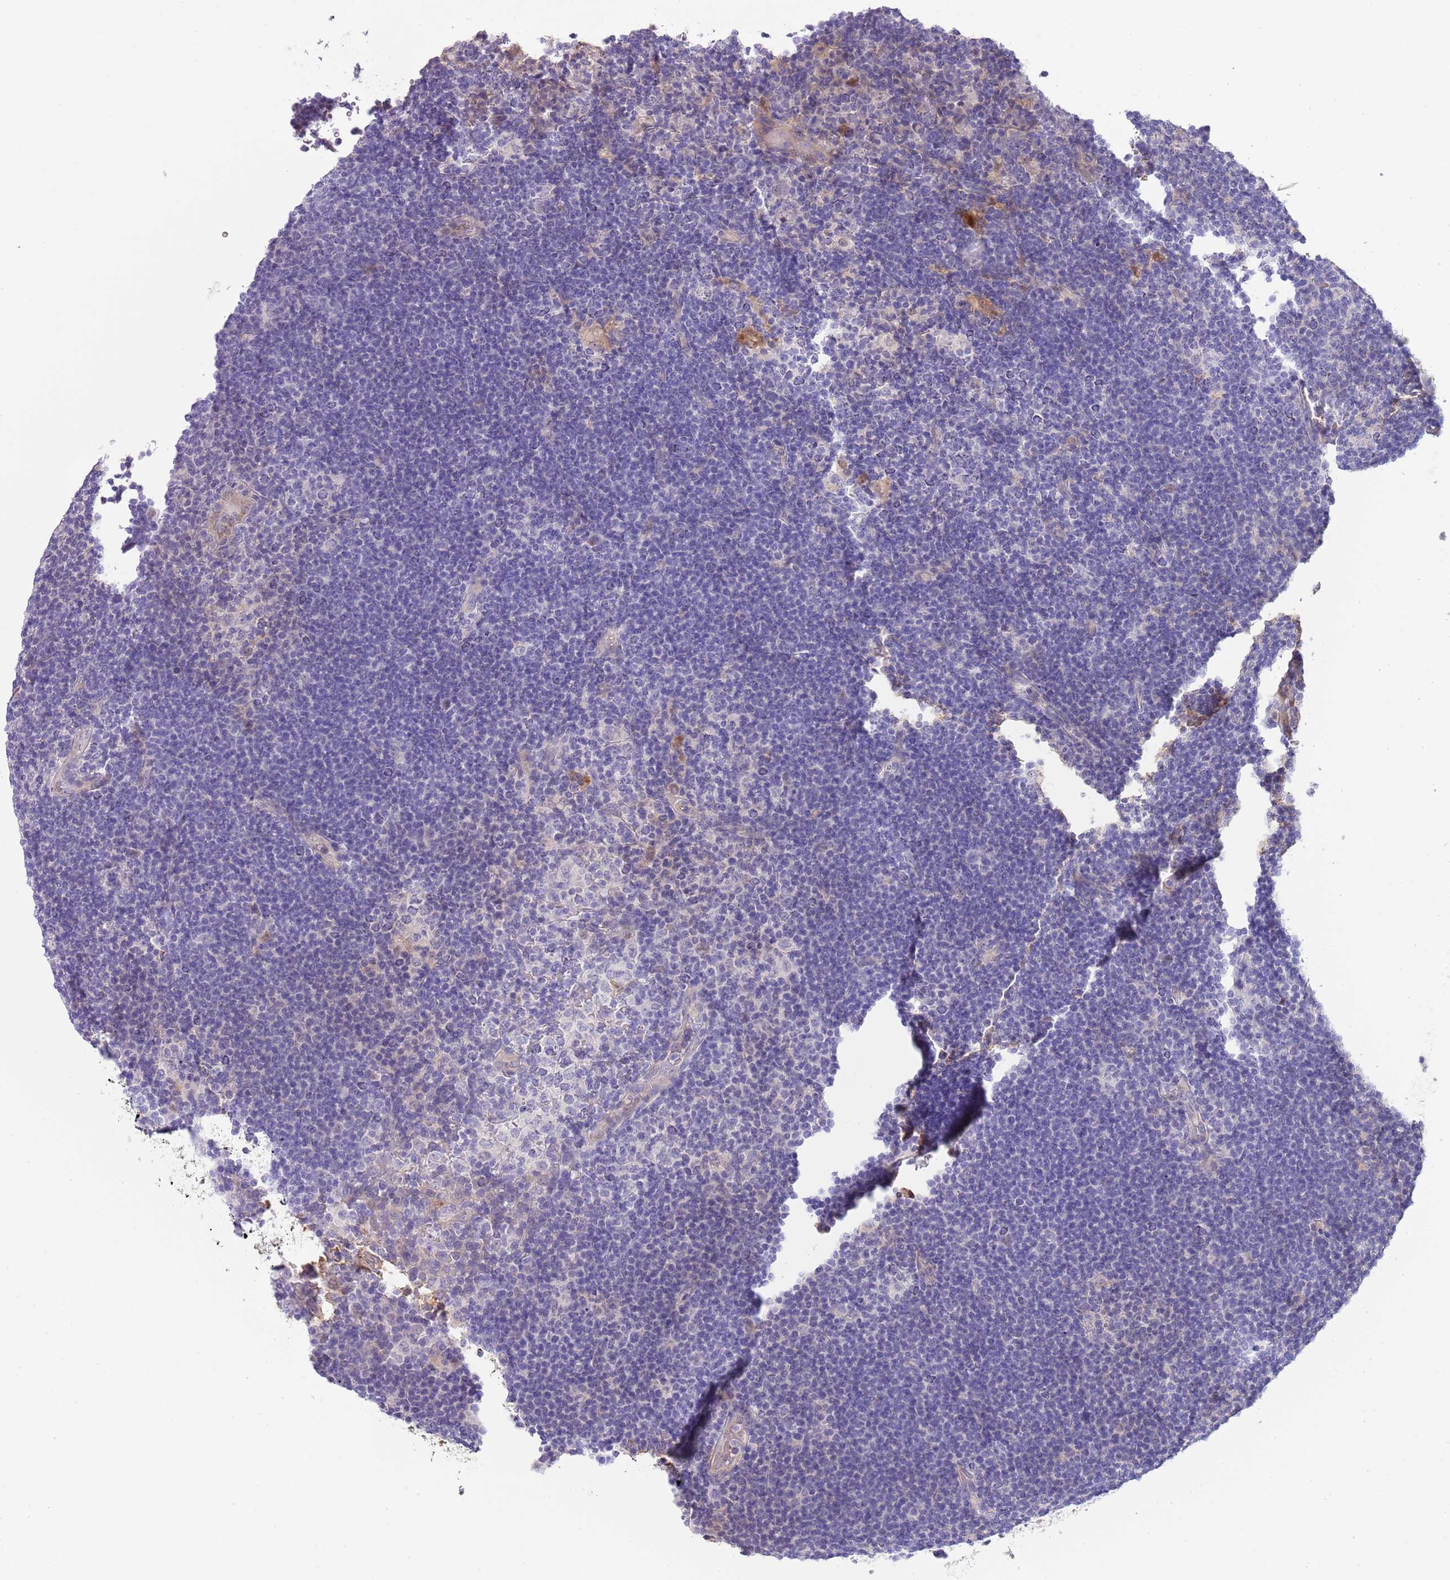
{"staining": {"intensity": "negative", "quantity": "none", "location": "none"}, "tissue": "lymphoma", "cell_type": "Tumor cells", "image_type": "cancer", "snomed": [{"axis": "morphology", "description": "Hodgkin's disease, NOS"}, {"axis": "topography", "description": "Lymph node"}], "caption": "Hodgkin's disease stained for a protein using immunohistochemistry demonstrates no positivity tumor cells.", "gene": "ABHD17C", "patient": {"sex": "female", "age": 57}}